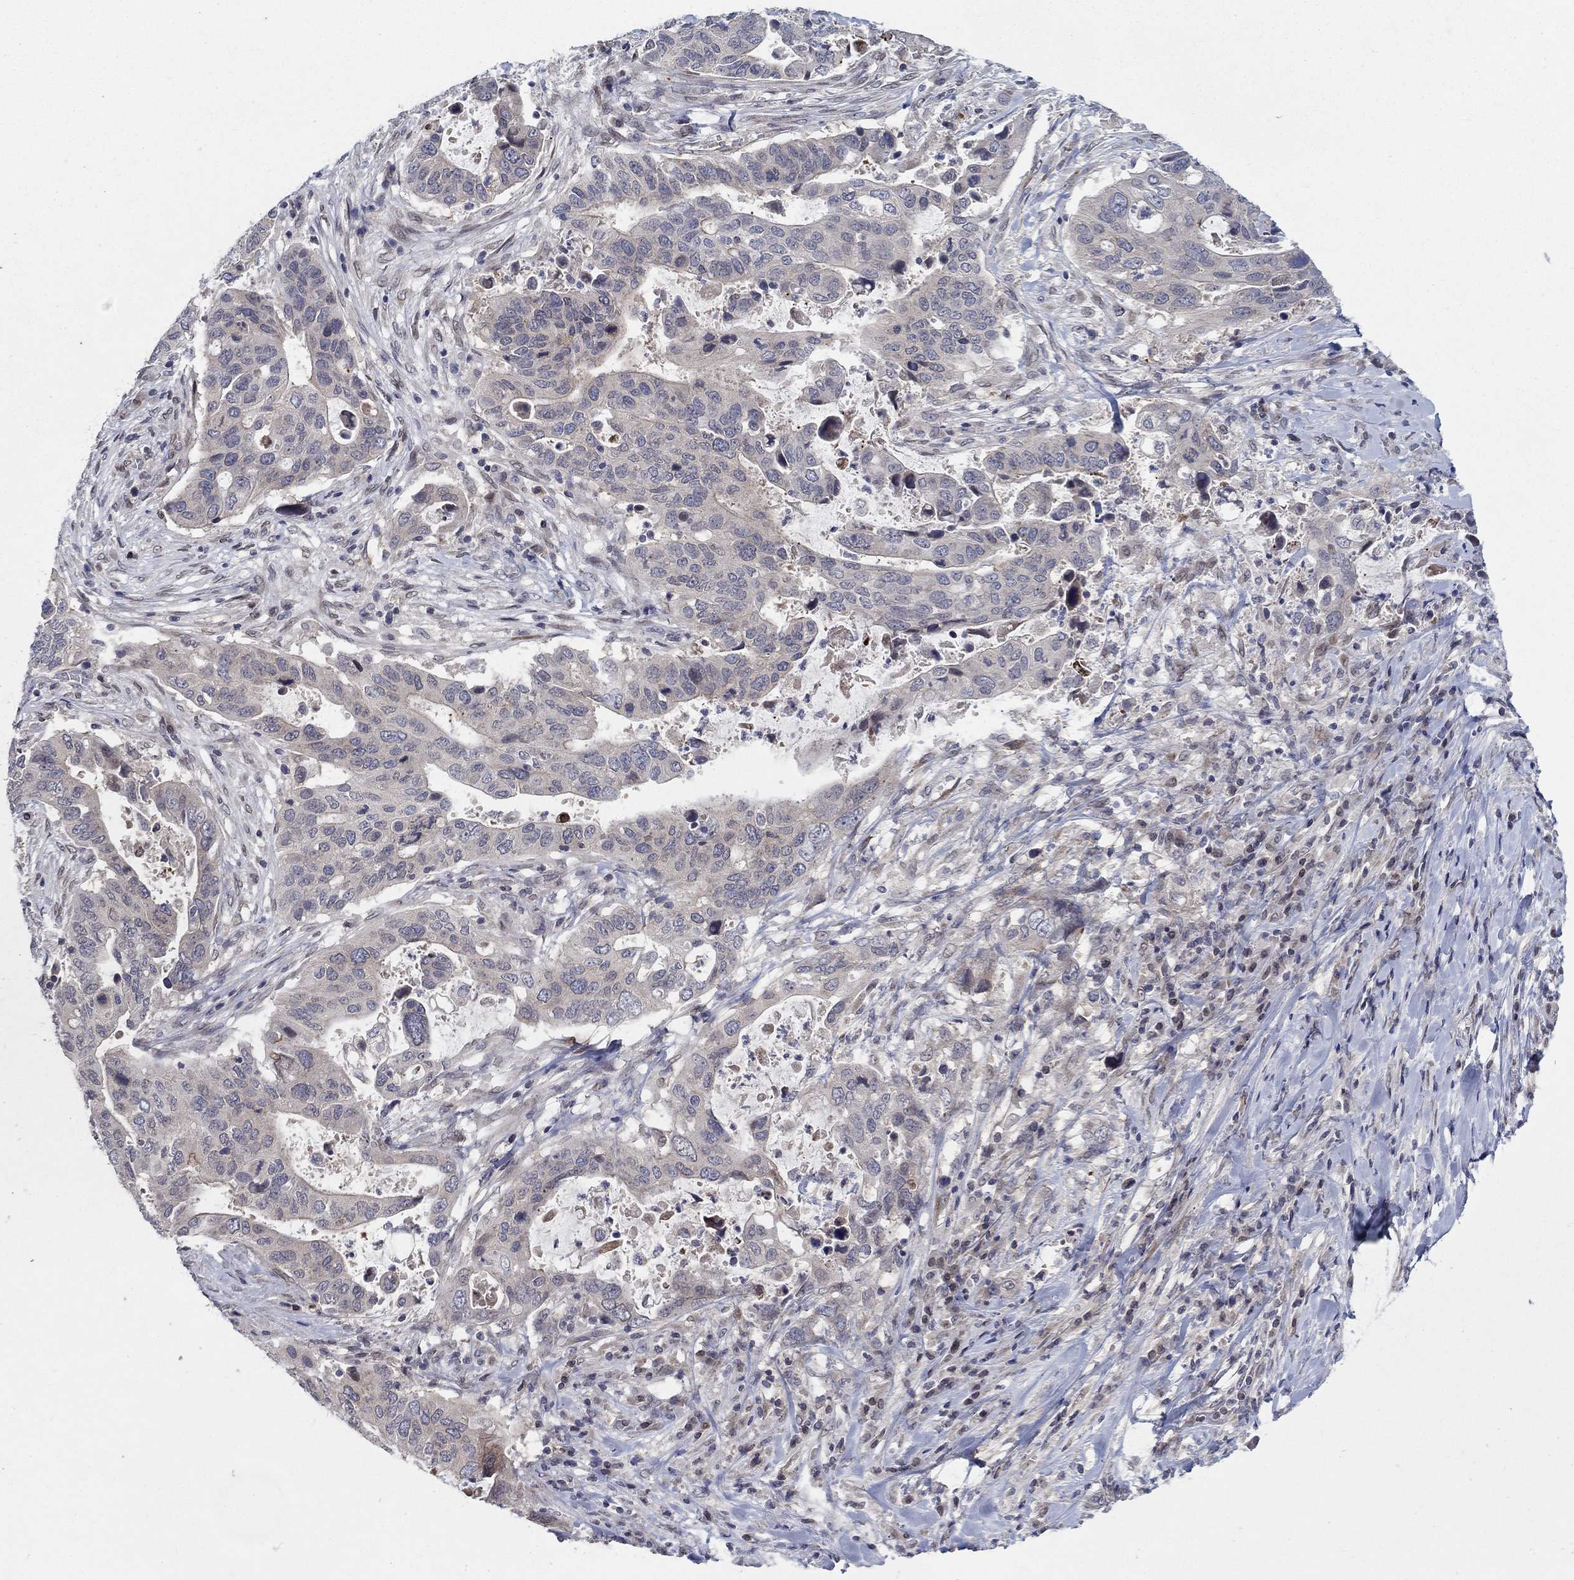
{"staining": {"intensity": "weak", "quantity": "<25%", "location": "cytoplasmic/membranous"}, "tissue": "stomach cancer", "cell_type": "Tumor cells", "image_type": "cancer", "snomed": [{"axis": "morphology", "description": "Adenocarcinoma, NOS"}, {"axis": "topography", "description": "Stomach"}], "caption": "Immunohistochemistry (IHC) image of neoplastic tissue: adenocarcinoma (stomach) stained with DAB (3,3'-diaminobenzidine) displays no significant protein positivity in tumor cells.", "gene": "CETN3", "patient": {"sex": "male", "age": 54}}